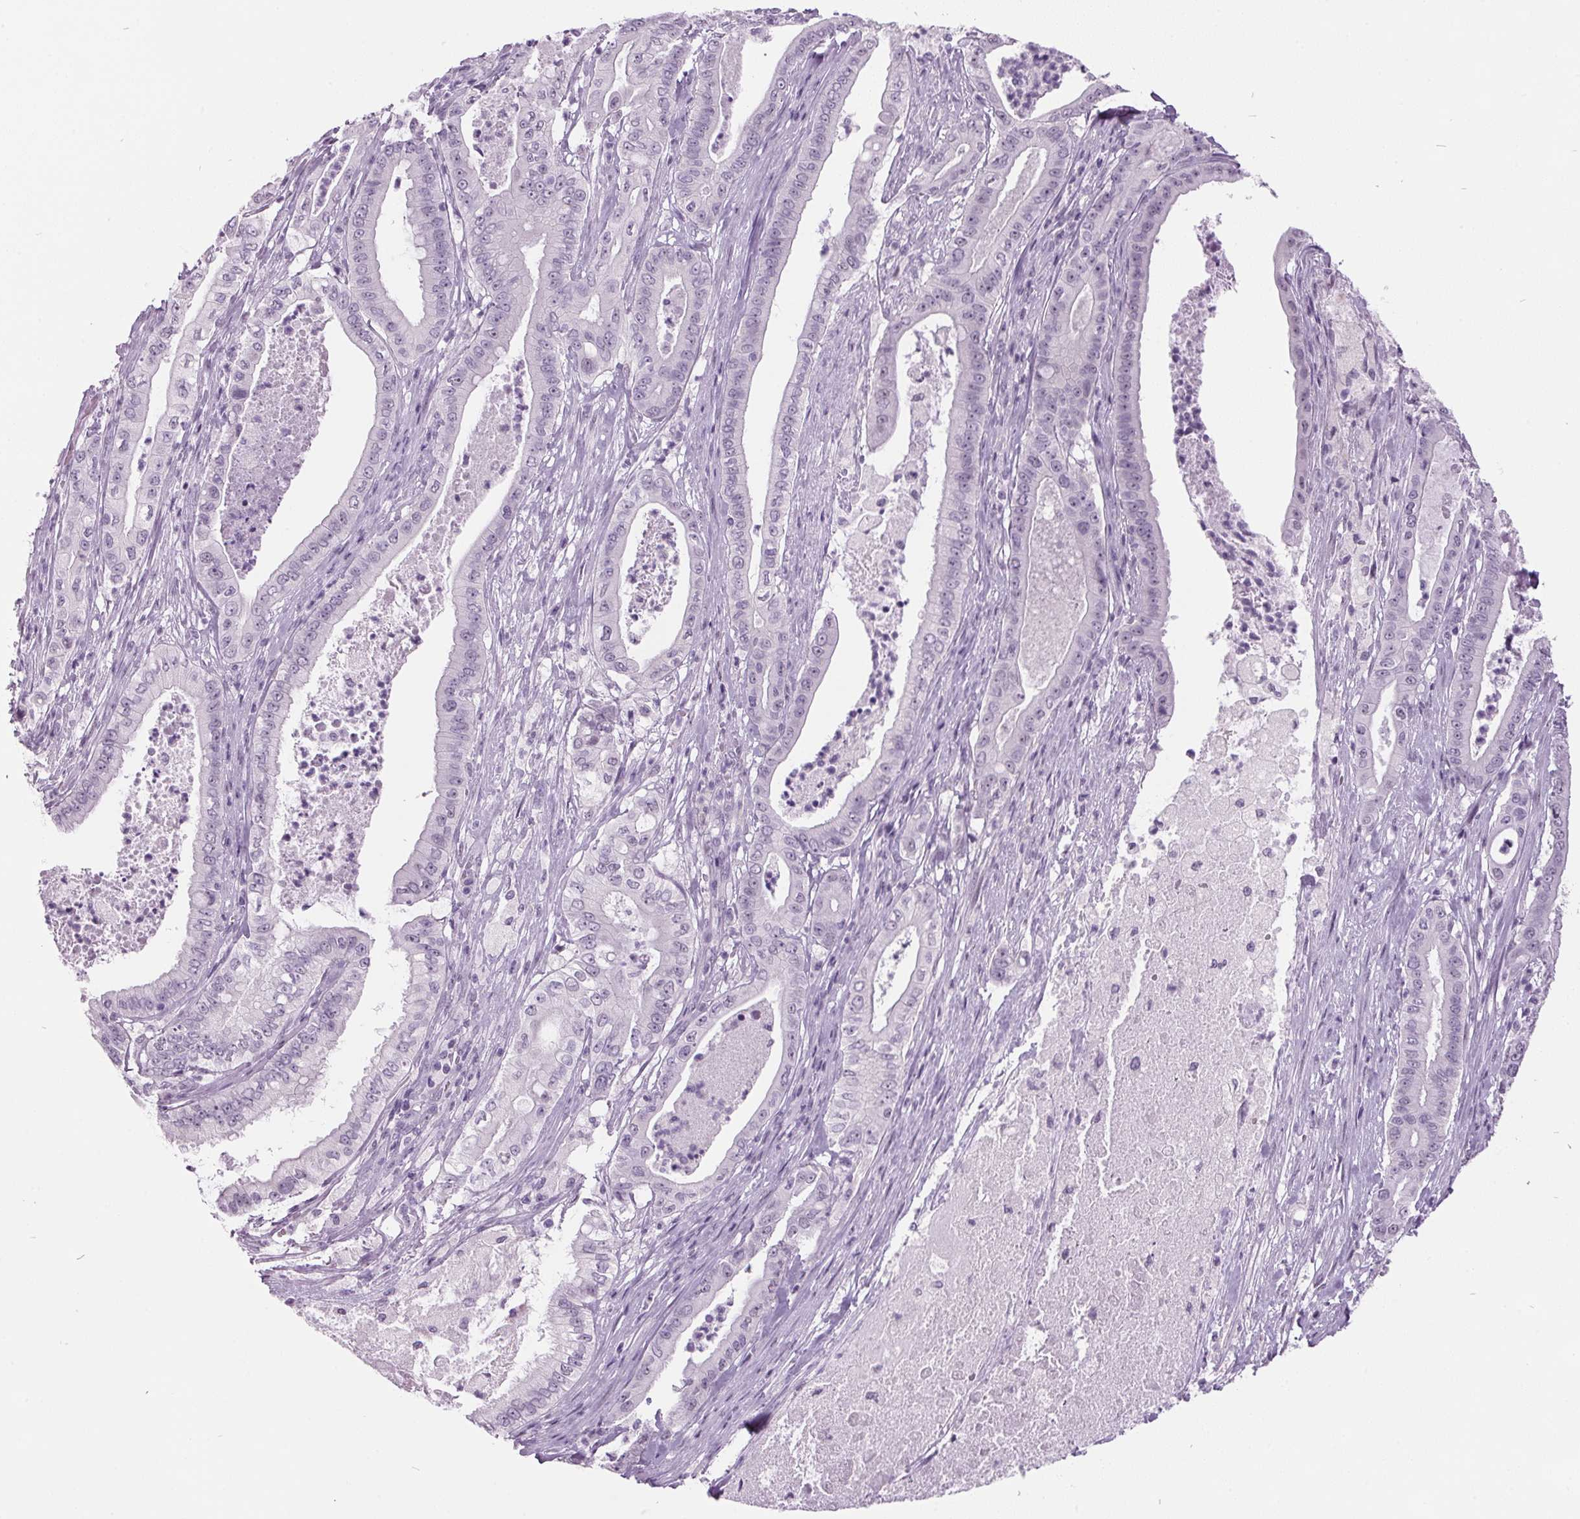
{"staining": {"intensity": "negative", "quantity": "none", "location": "none"}, "tissue": "pancreatic cancer", "cell_type": "Tumor cells", "image_type": "cancer", "snomed": [{"axis": "morphology", "description": "Adenocarcinoma, NOS"}, {"axis": "topography", "description": "Pancreas"}], "caption": "Protein analysis of pancreatic adenocarcinoma displays no significant positivity in tumor cells.", "gene": "ODAD2", "patient": {"sex": "male", "age": 71}}